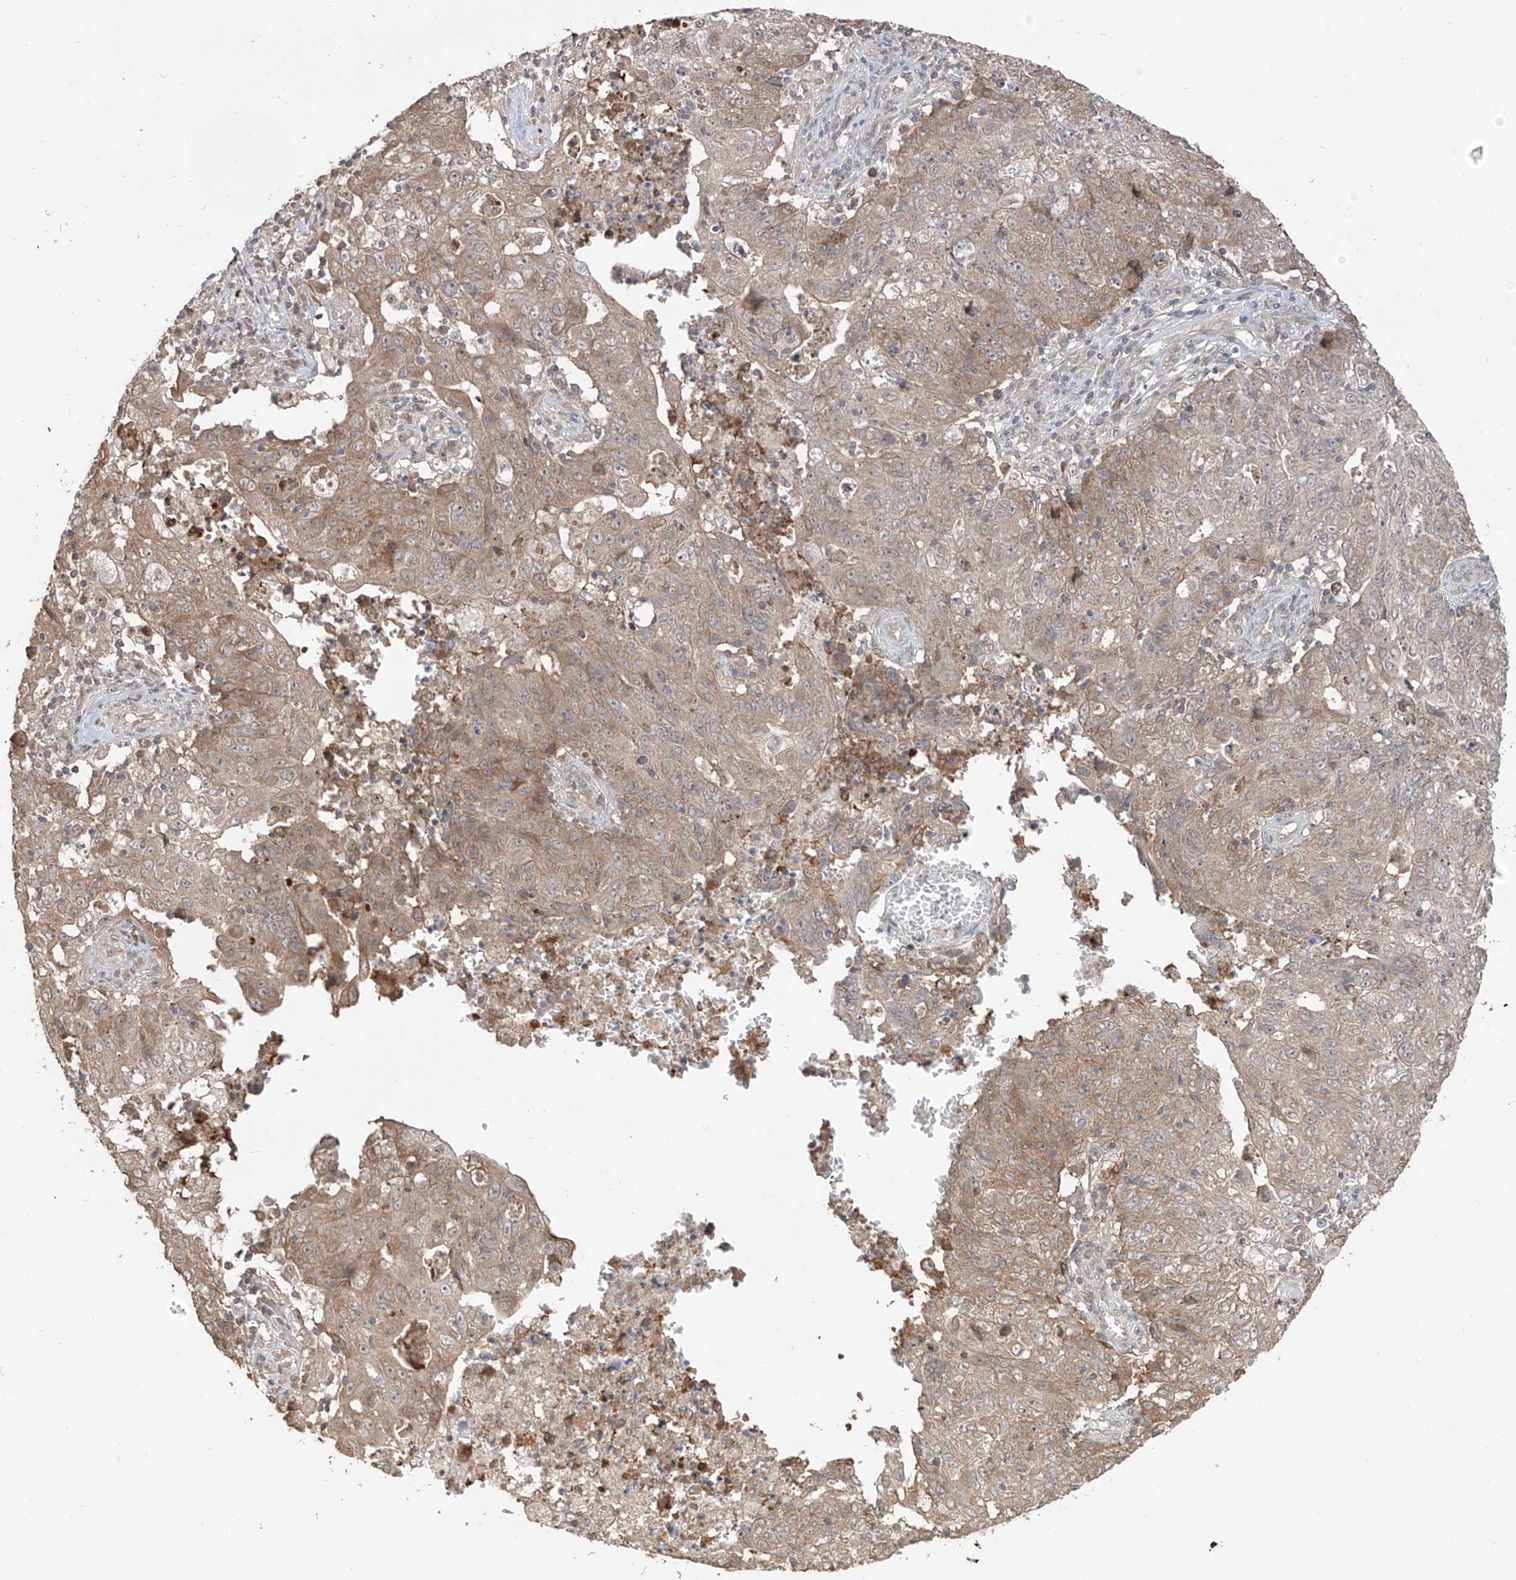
{"staining": {"intensity": "weak", "quantity": ">75%", "location": "cytoplasmic/membranous"}, "tissue": "ovarian cancer", "cell_type": "Tumor cells", "image_type": "cancer", "snomed": [{"axis": "morphology", "description": "Carcinoma, endometroid"}, {"axis": "topography", "description": "Ovary"}], "caption": "Tumor cells exhibit low levels of weak cytoplasmic/membranous positivity in approximately >75% of cells in human ovarian cancer (endometroid carcinoma). Using DAB (3,3'-diaminobenzidine) (brown) and hematoxylin (blue) stains, captured at high magnification using brightfield microscopy.", "gene": "COLGALT2", "patient": {"sex": "female", "age": 42}}